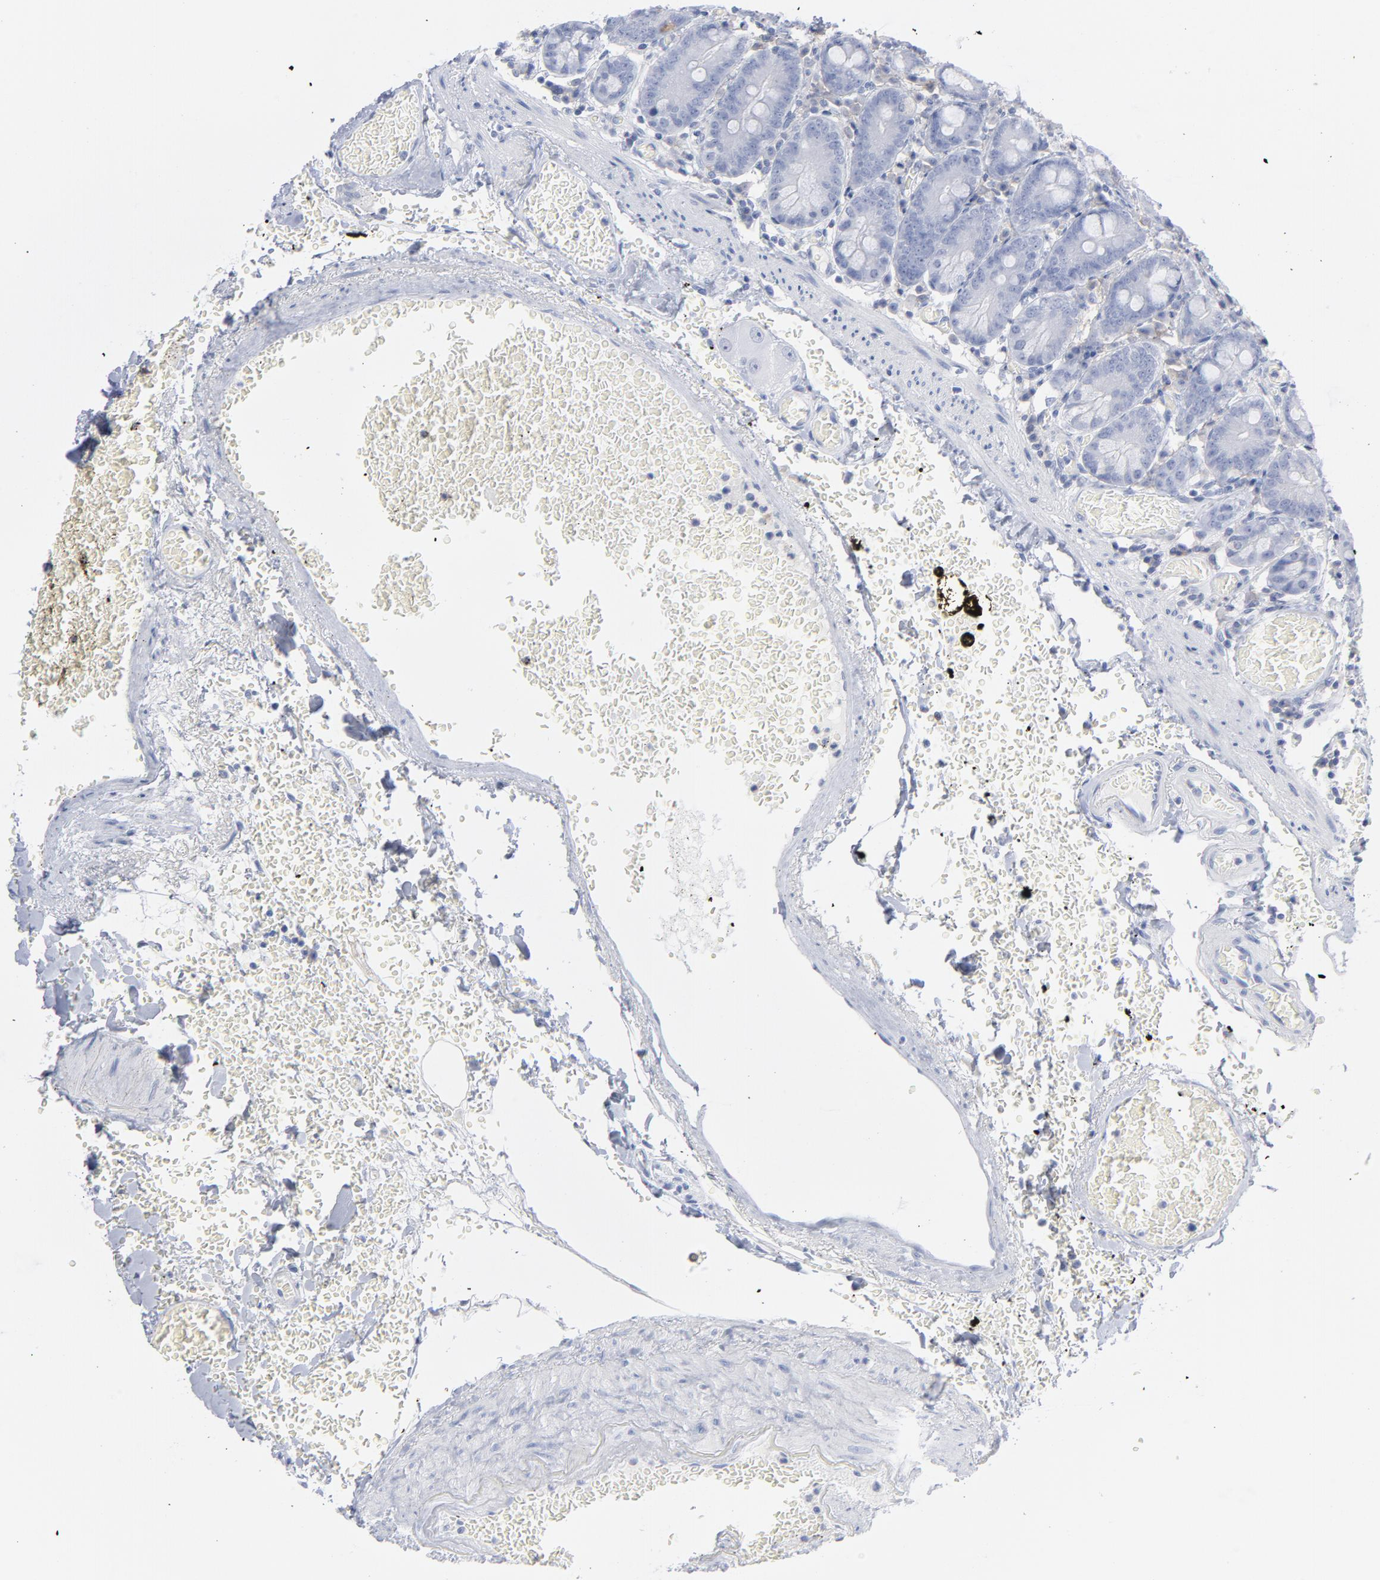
{"staining": {"intensity": "negative", "quantity": "none", "location": "none"}, "tissue": "small intestine", "cell_type": "Glandular cells", "image_type": "normal", "snomed": [{"axis": "morphology", "description": "Normal tissue, NOS"}, {"axis": "topography", "description": "Small intestine"}], "caption": "This is an immunohistochemistry (IHC) histopathology image of benign small intestine. There is no expression in glandular cells.", "gene": "P2RY8", "patient": {"sex": "male", "age": 71}}